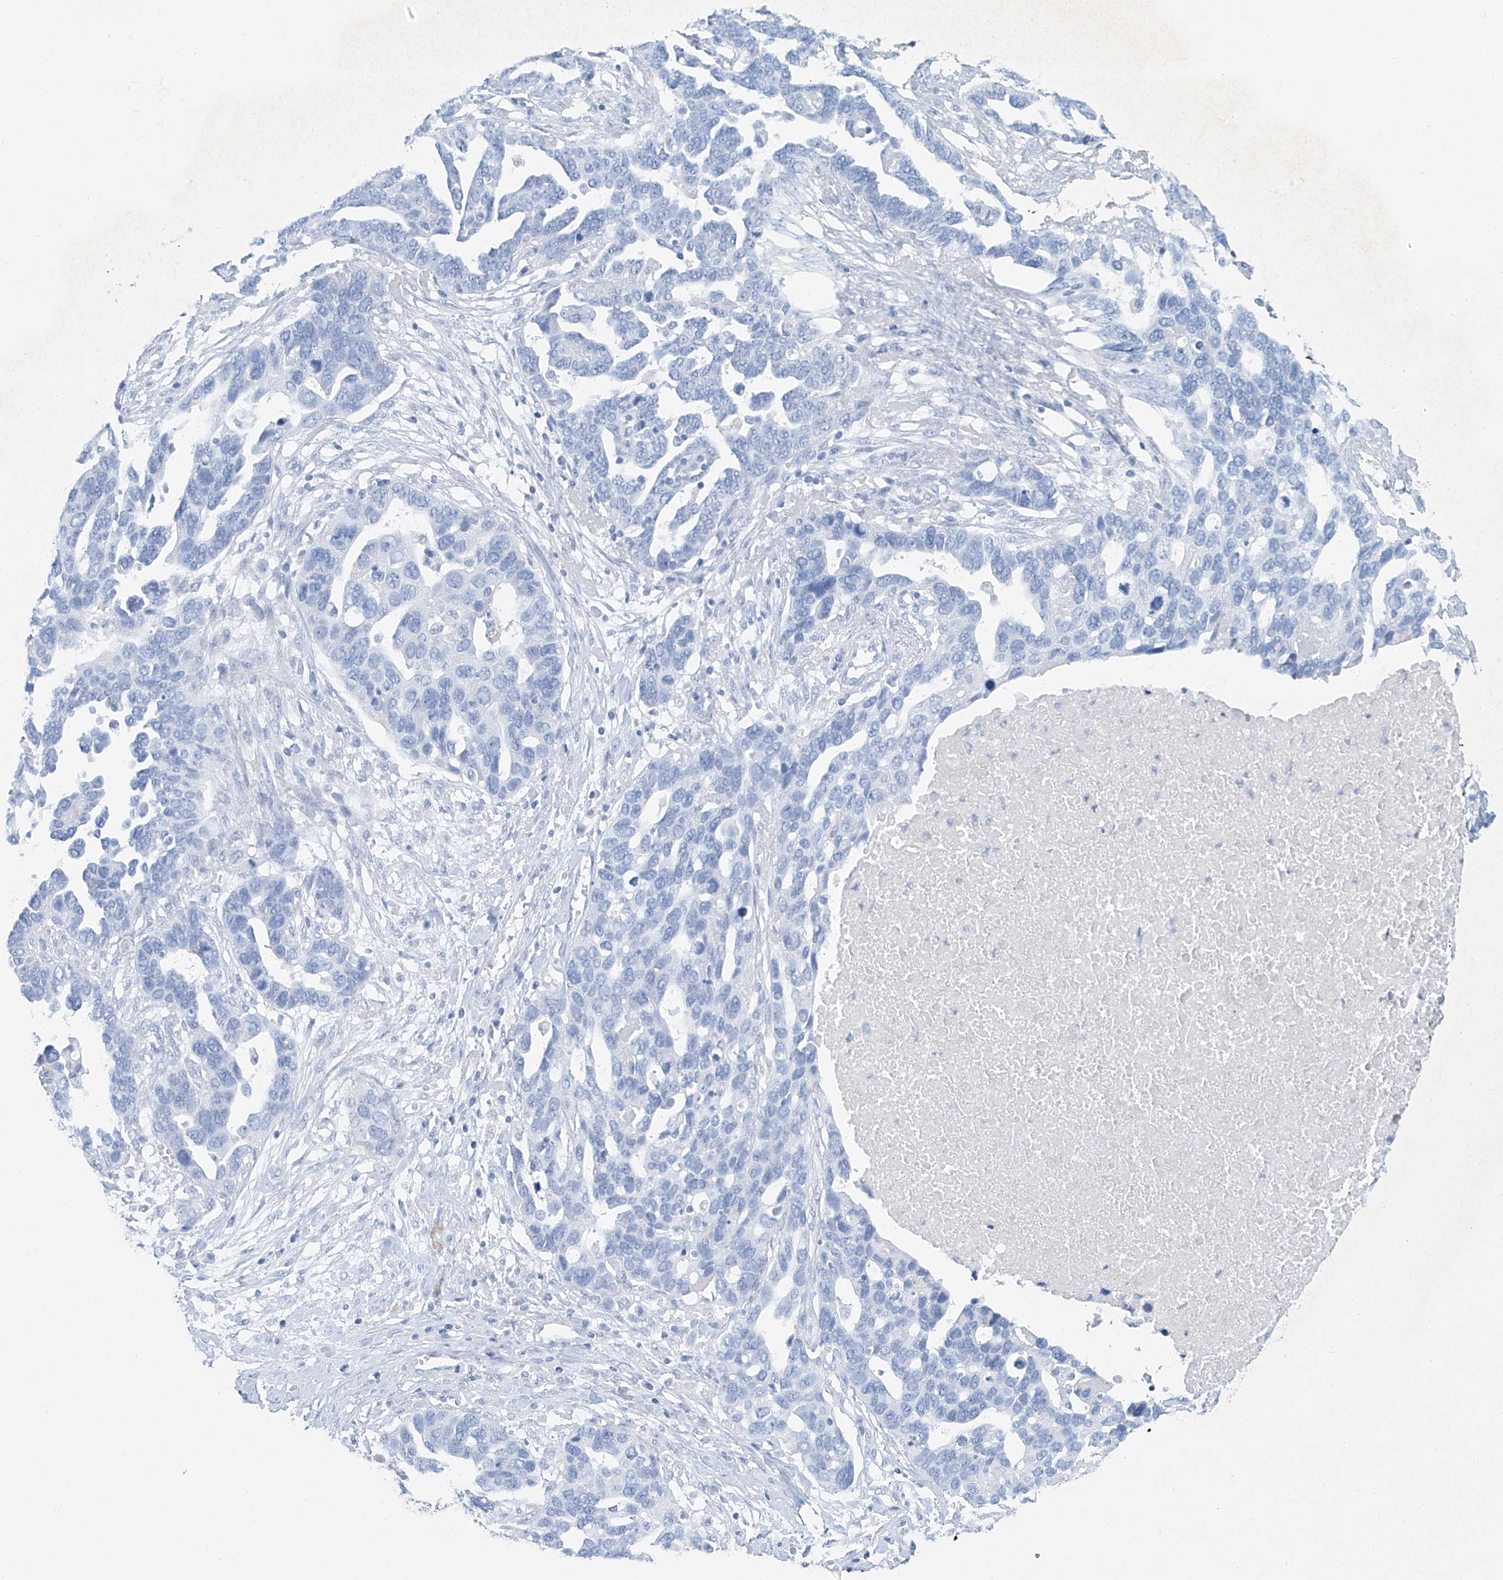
{"staining": {"intensity": "negative", "quantity": "none", "location": "none"}, "tissue": "ovarian cancer", "cell_type": "Tumor cells", "image_type": "cancer", "snomed": [{"axis": "morphology", "description": "Cystadenocarcinoma, serous, NOS"}, {"axis": "topography", "description": "Ovary"}], "caption": "The micrograph shows no staining of tumor cells in ovarian serous cystadenocarcinoma.", "gene": "C1orf87", "patient": {"sex": "female", "age": 54}}